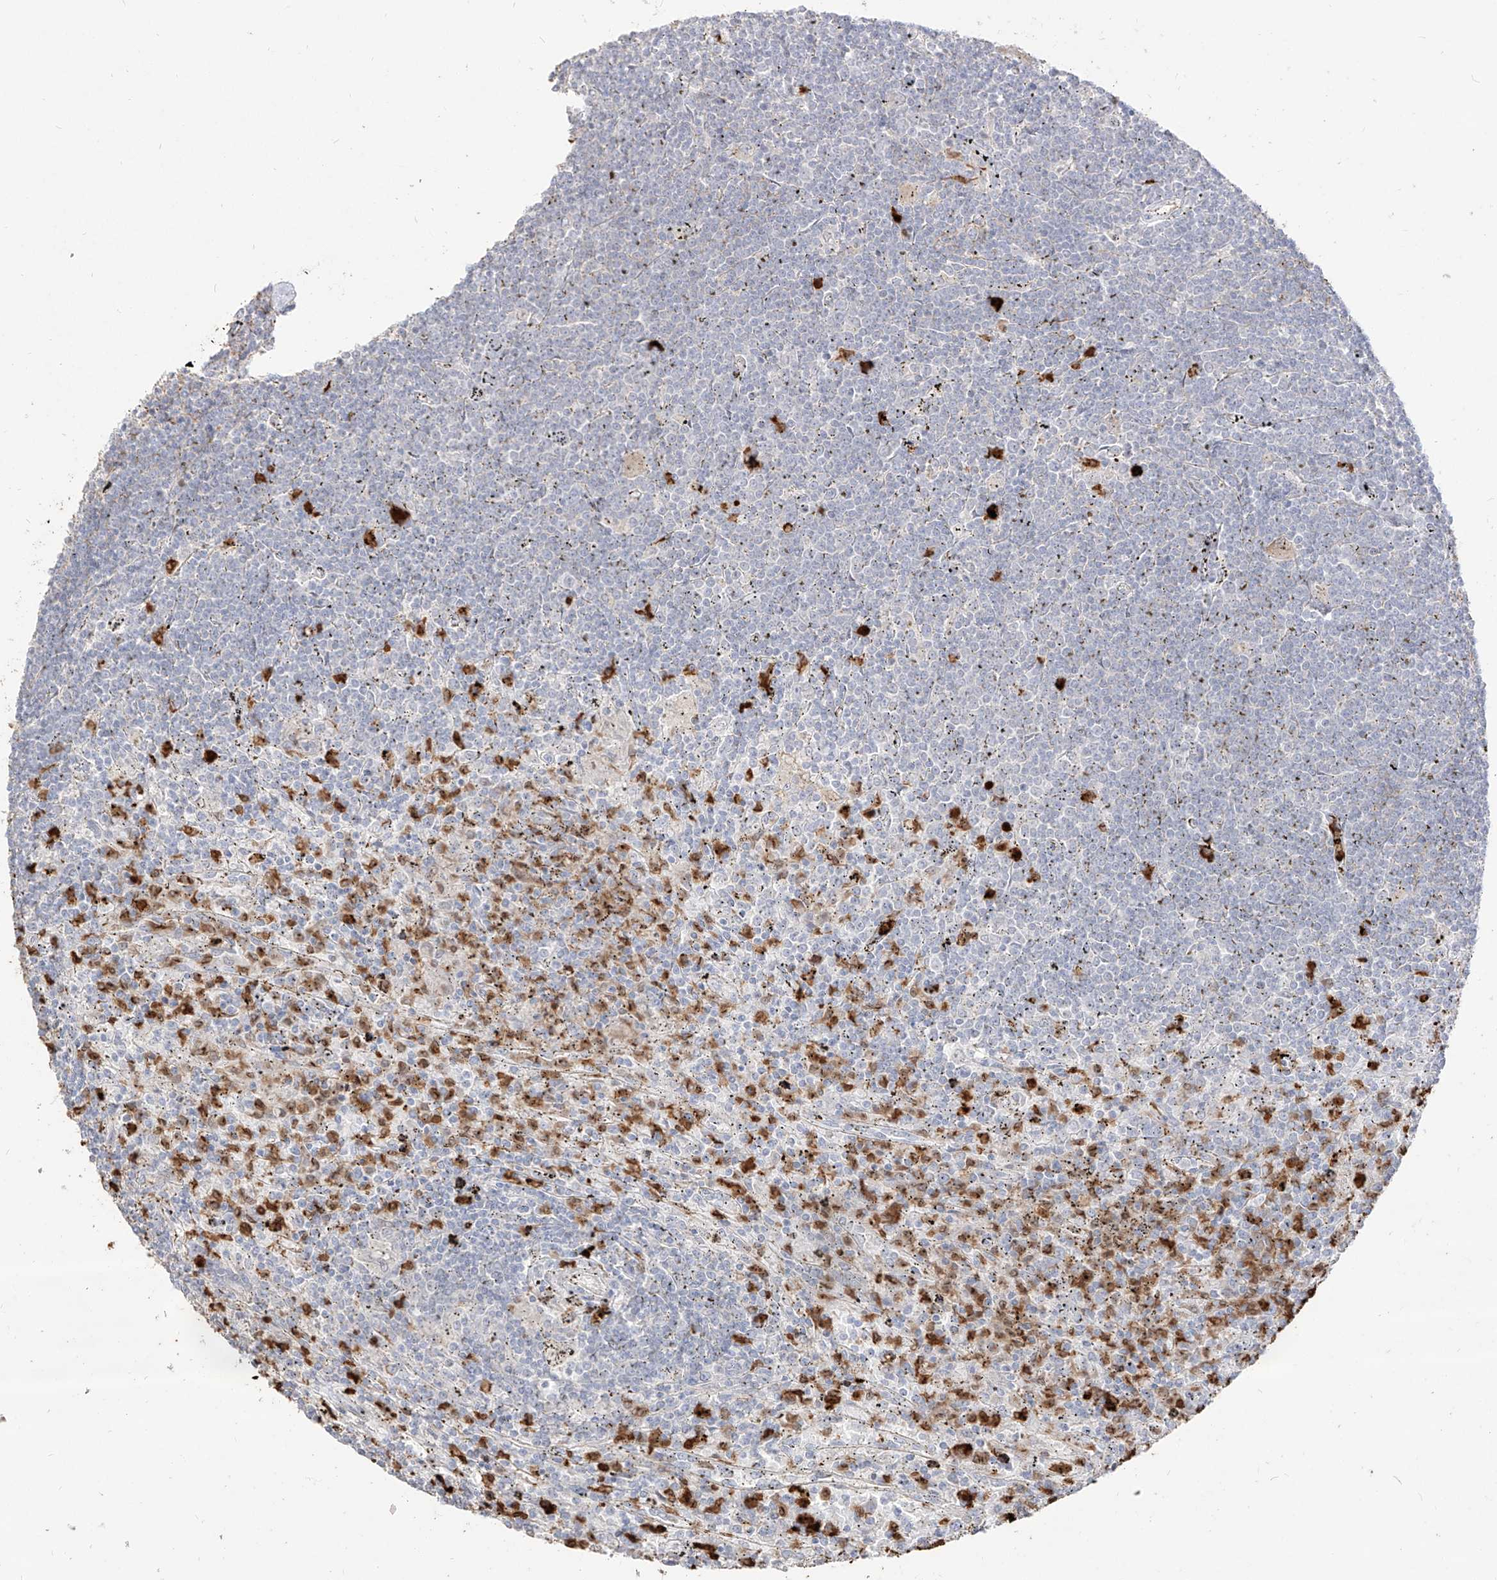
{"staining": {"intensity": "negative", "quantity": "none", "location": "none"}, "tissue": "lymphoma", "cell_type": "Tumor cells", "image_type": "cancer", "snomed": [{"axis": "morphology", "description": "Malignant lymphoma, non-Hodgkin's type, Low grade"}, {"axis": "topography", "description": "Spleen"}], "caption": "A high-resolution micrograph shows immunohistochemistry staining of lymphoma, which reveals no significant expression in tumor cells.", "gene": "ZNF227", "patient": {"sex": "male", "age": 76}}